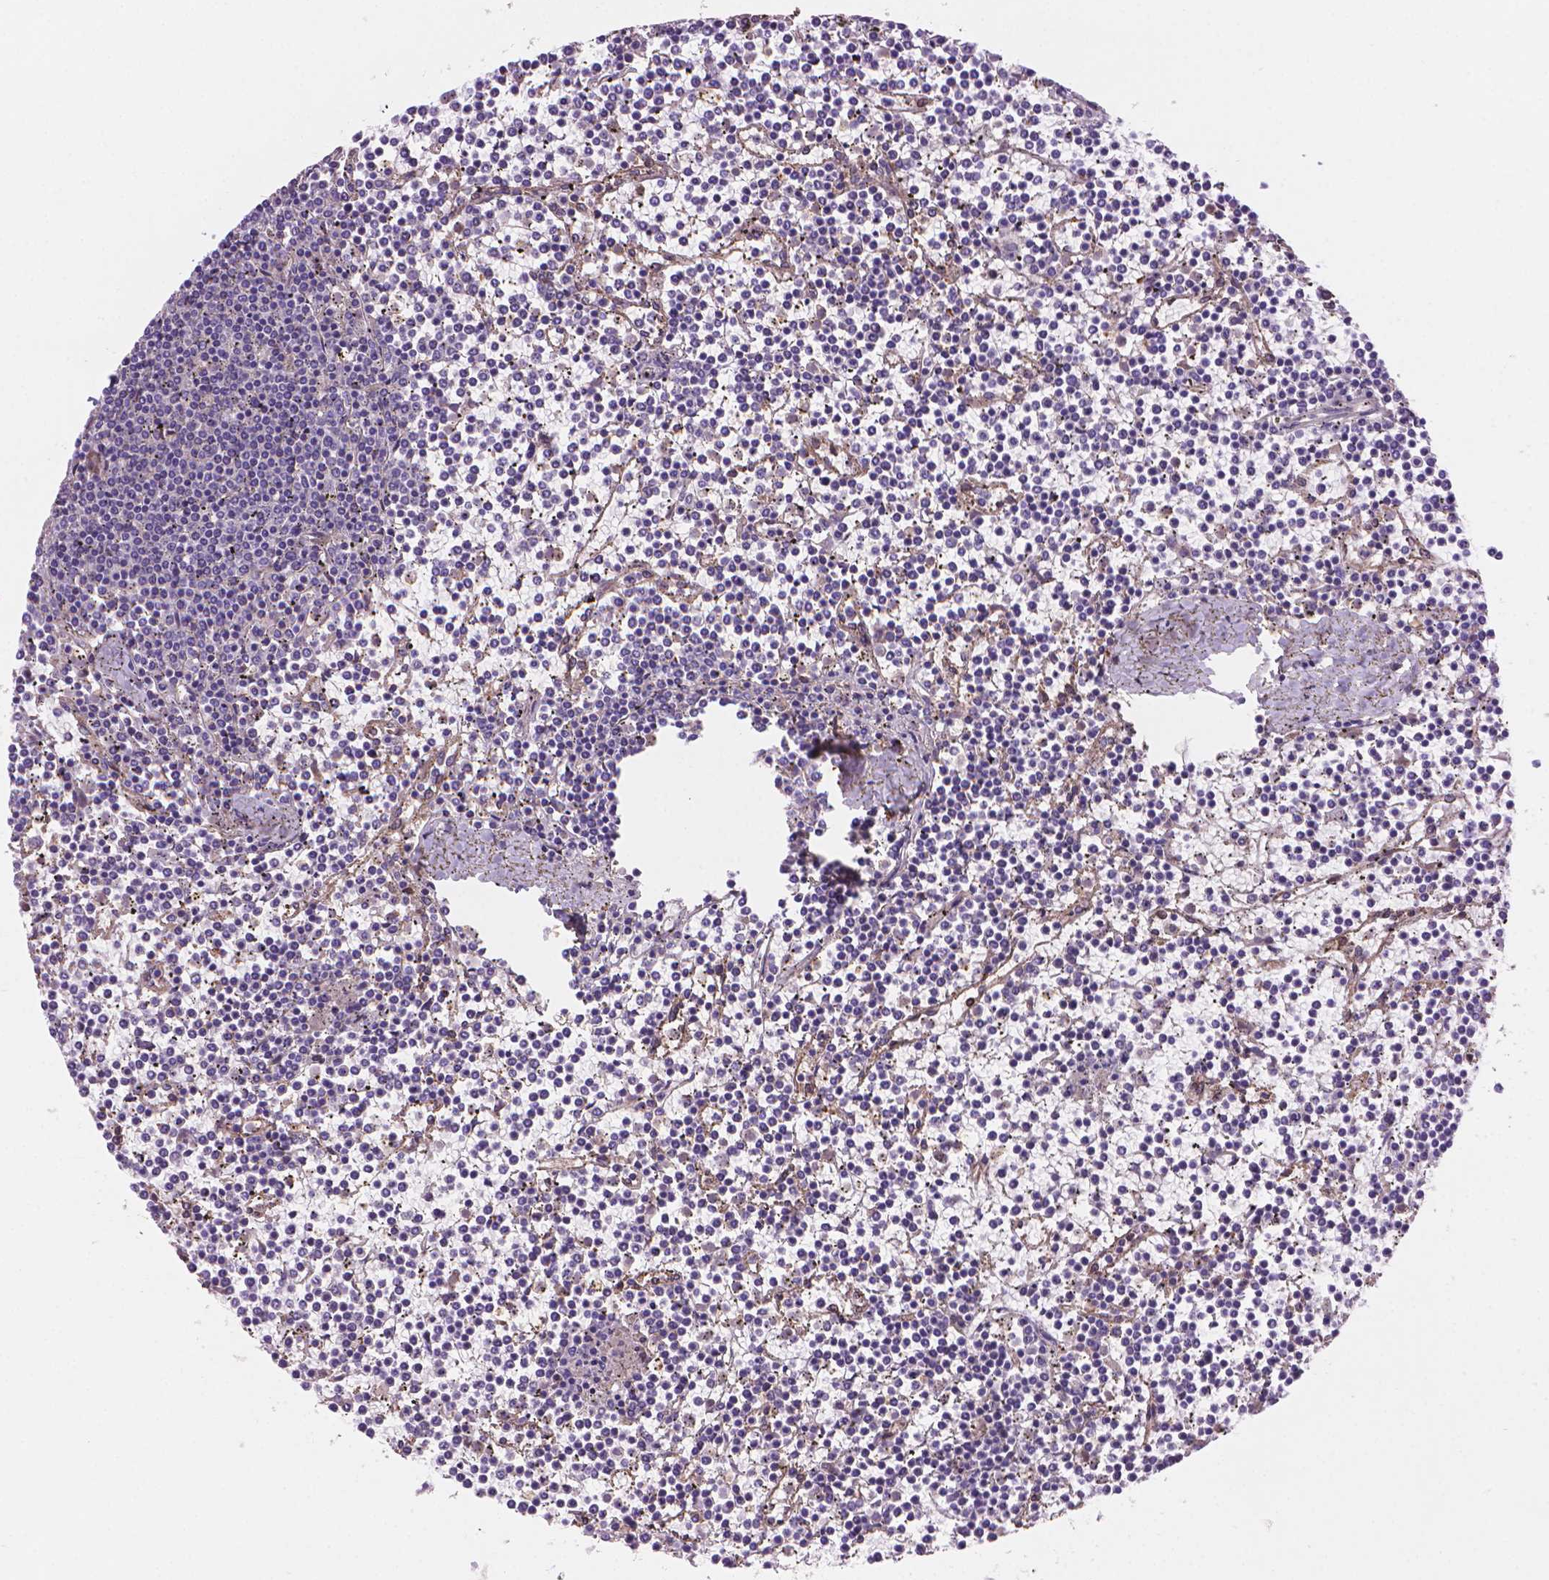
{"staining": {"intensity": "negative", "quantity": "none", "location": "none"}, "tissue": "lymphoma", "cell_type": "Tumor cells", "image_type": "cancer", "snomed": [{"axis": "morphology", "description": "Malignant lymphoma, non-Hodgkin's type, Low grade"}, {"axis": "topography", "description": "Spleen"}], "caption": "IHC micrograph of neoplastic tissue: malignant lymphoma, non-Hodgkin's type (low-grade) stained with DAB (3,3'-diaminobenzidine) exhibits no significant protein expression in tumor cells.", "gene": "AMMECR1", "patient": {"sex": "female", "age": 19}}